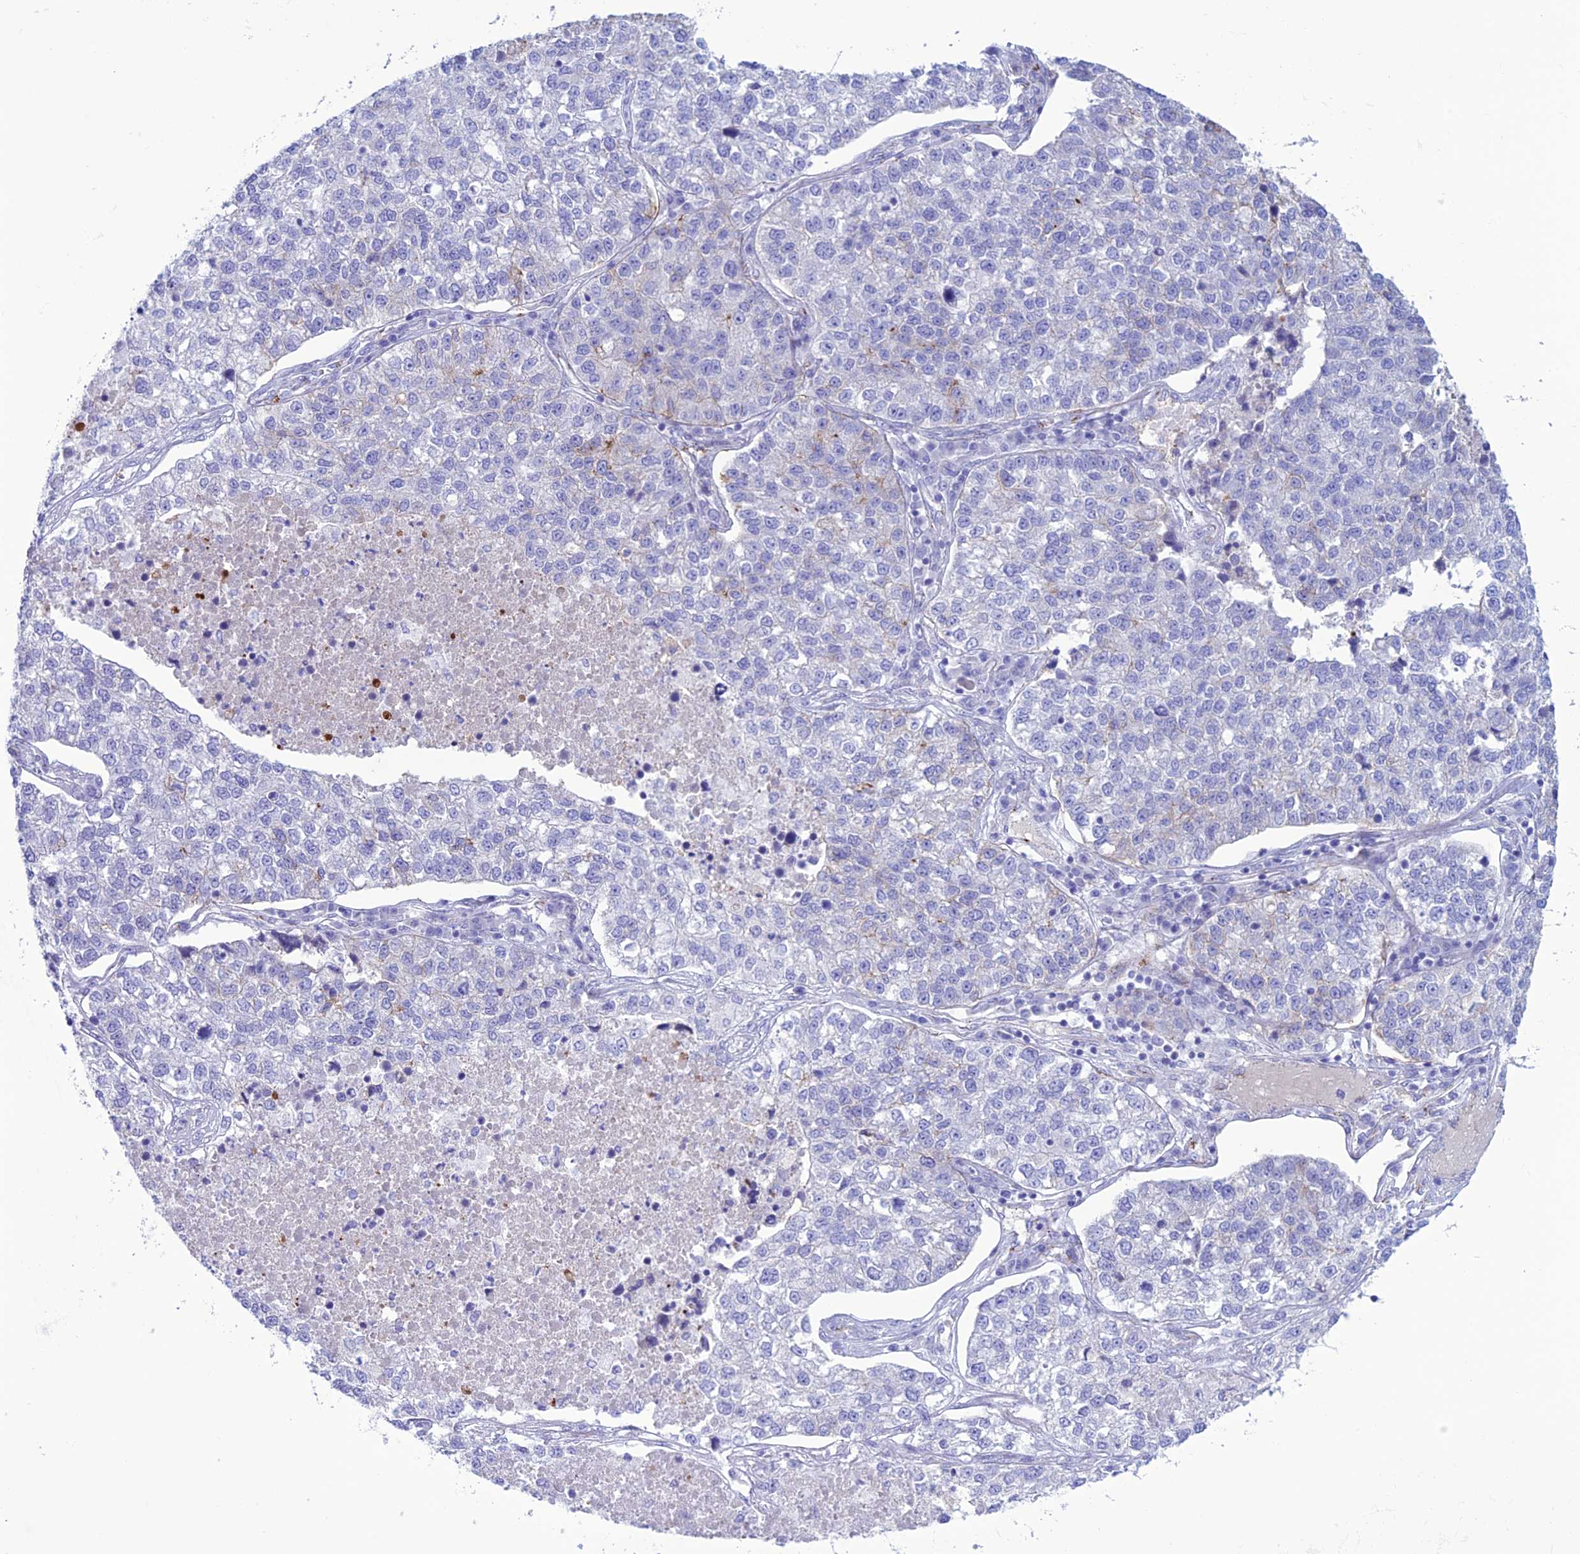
{"staining": {"intensity": "negative", "quantity": "none", "location": "none"}, "tissue": "lung cancer", "cell_type": "Tumor cells", "image_type": "cancer", "snomed": [{"axis": "morphology", "description": "Adenocarcinoma, NOS"}, {"axis": "topography", "description": "Lung"}], "caption": "The IHC micrograph has no significant positivity in tumor cells of lung cancer tissue. (DAB immunohistochemistry, high magnification).", "gene": "CDC42EP5", "patient": {"sex": "male", "age": 49}}